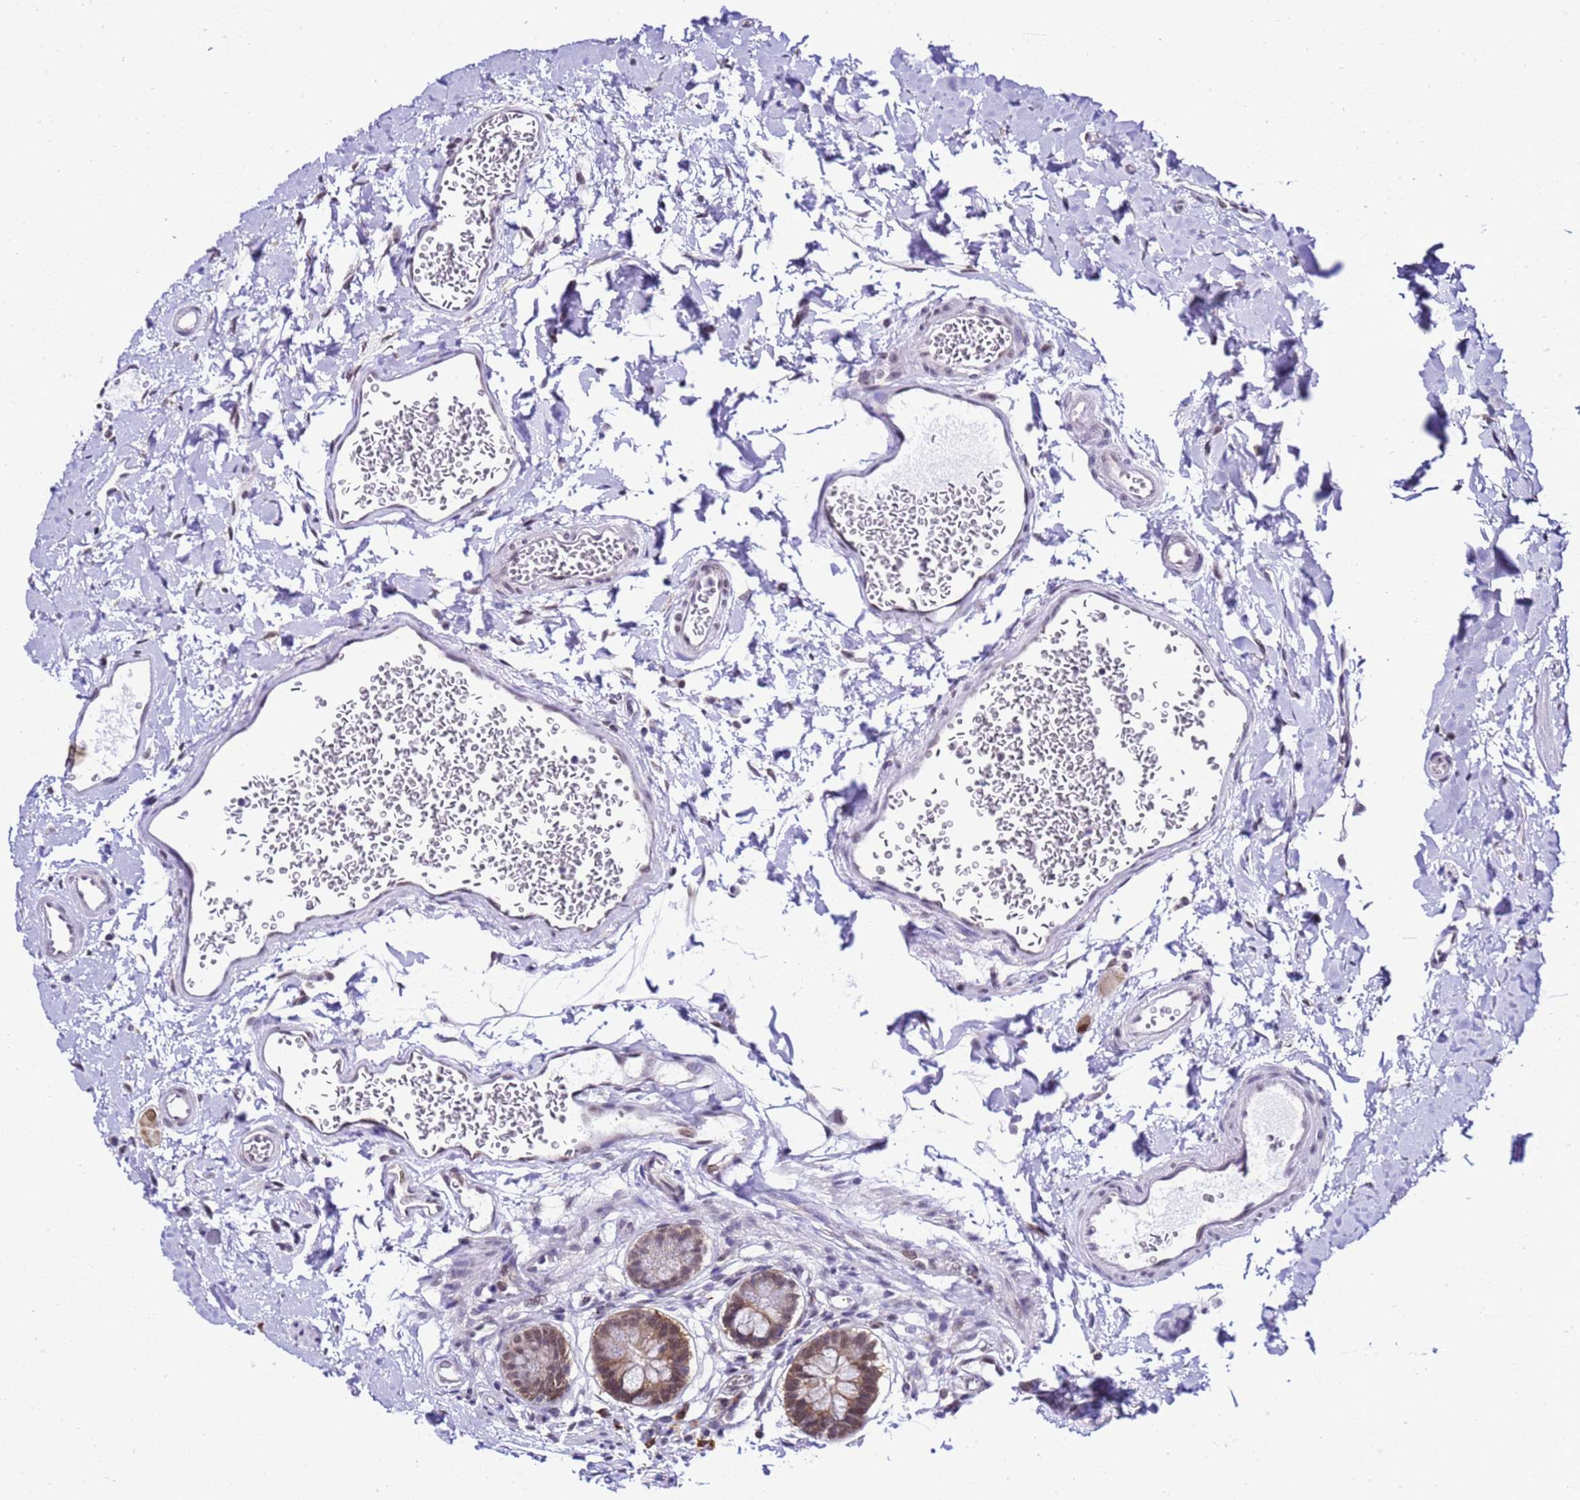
{"staining": {"intensity": "moderate", "quantity": ">75%", "location": "cytoplasmic/membranous,nuclear"}, "tissue": "small intestine", "cell_type": "Glandular cells", "image_type": "normal", "snomed": [{"axis": "morphology", "description": "Normal tissue, NOS"}, {"axis": "topography", "description": "Small intestine"}], "caption": "Immunohistochemical staining of unremarkable small intestine reveals medium levels of moderate cytoplasmic/membranous,nuclear positivity in approximately >75% of glandular cells. The protein is stained brown, and the nuclei are stained in blue (DAB IHC with brightfield microscopy, high magnification).", "gene": "SMN1", "patient": {"sex": "male", "age": 52}}